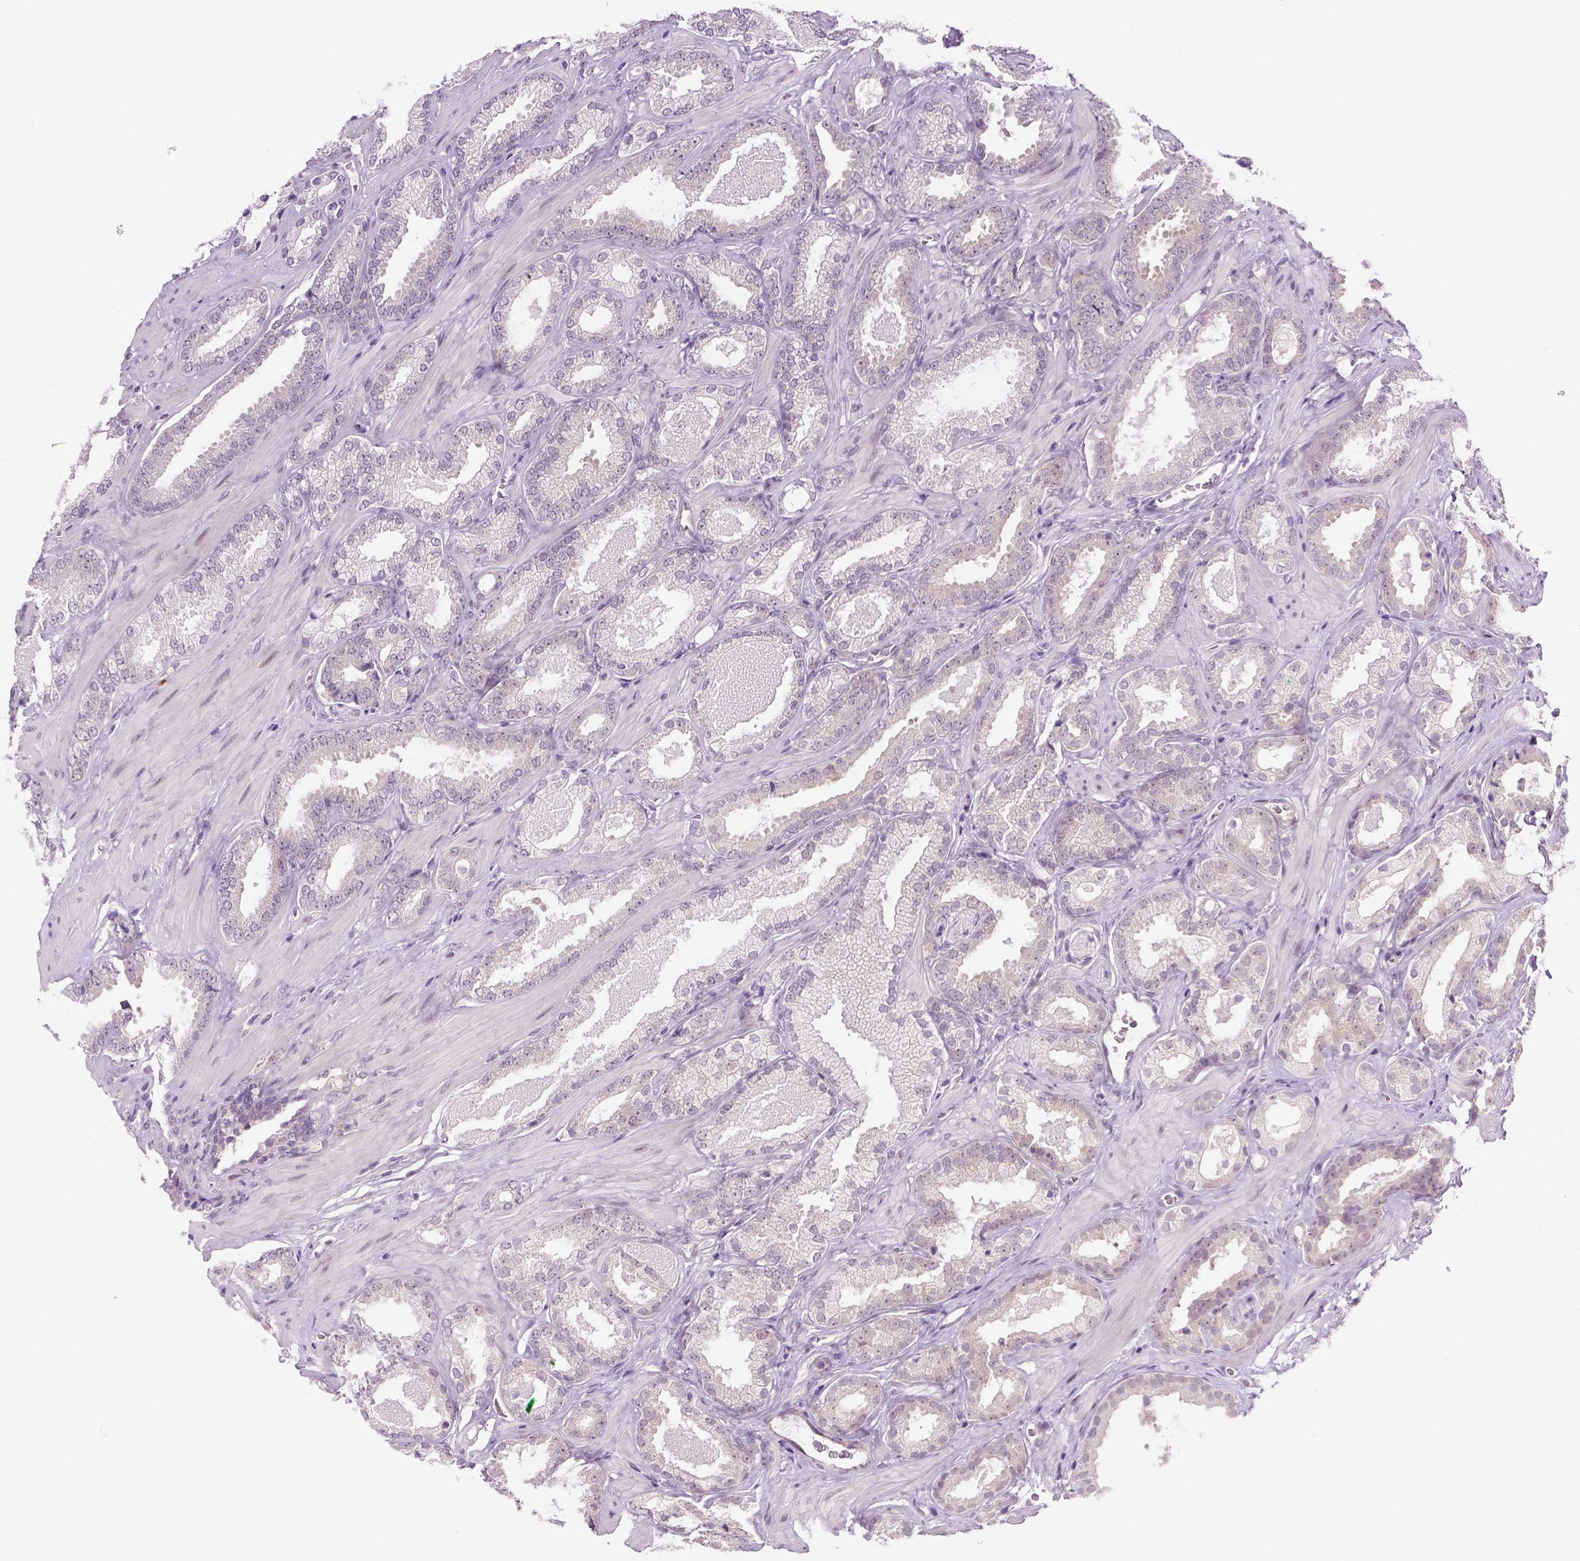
{"staining": {"intensity": "negative", "quantity": "none", "location": "none"}, "tissue": "prostate cancer", "cell_type": "Tumor cells", "image_type": "cancer", "snomed": [{"axis": "morphology", "description": "Adenocarcinoma, Low grade"}, {"axis": "topography", "description": "Prostate"}], "caption": "Tumor cells show no significant expression in adenocarcinoma (low-grade) (prostate). (Brightfield microscopy of DAB (3,3'-diaminobenzidine) IHC at high magnification).", "gene": "DENND4A", "patient": {"sex": "male", "age": 62}}